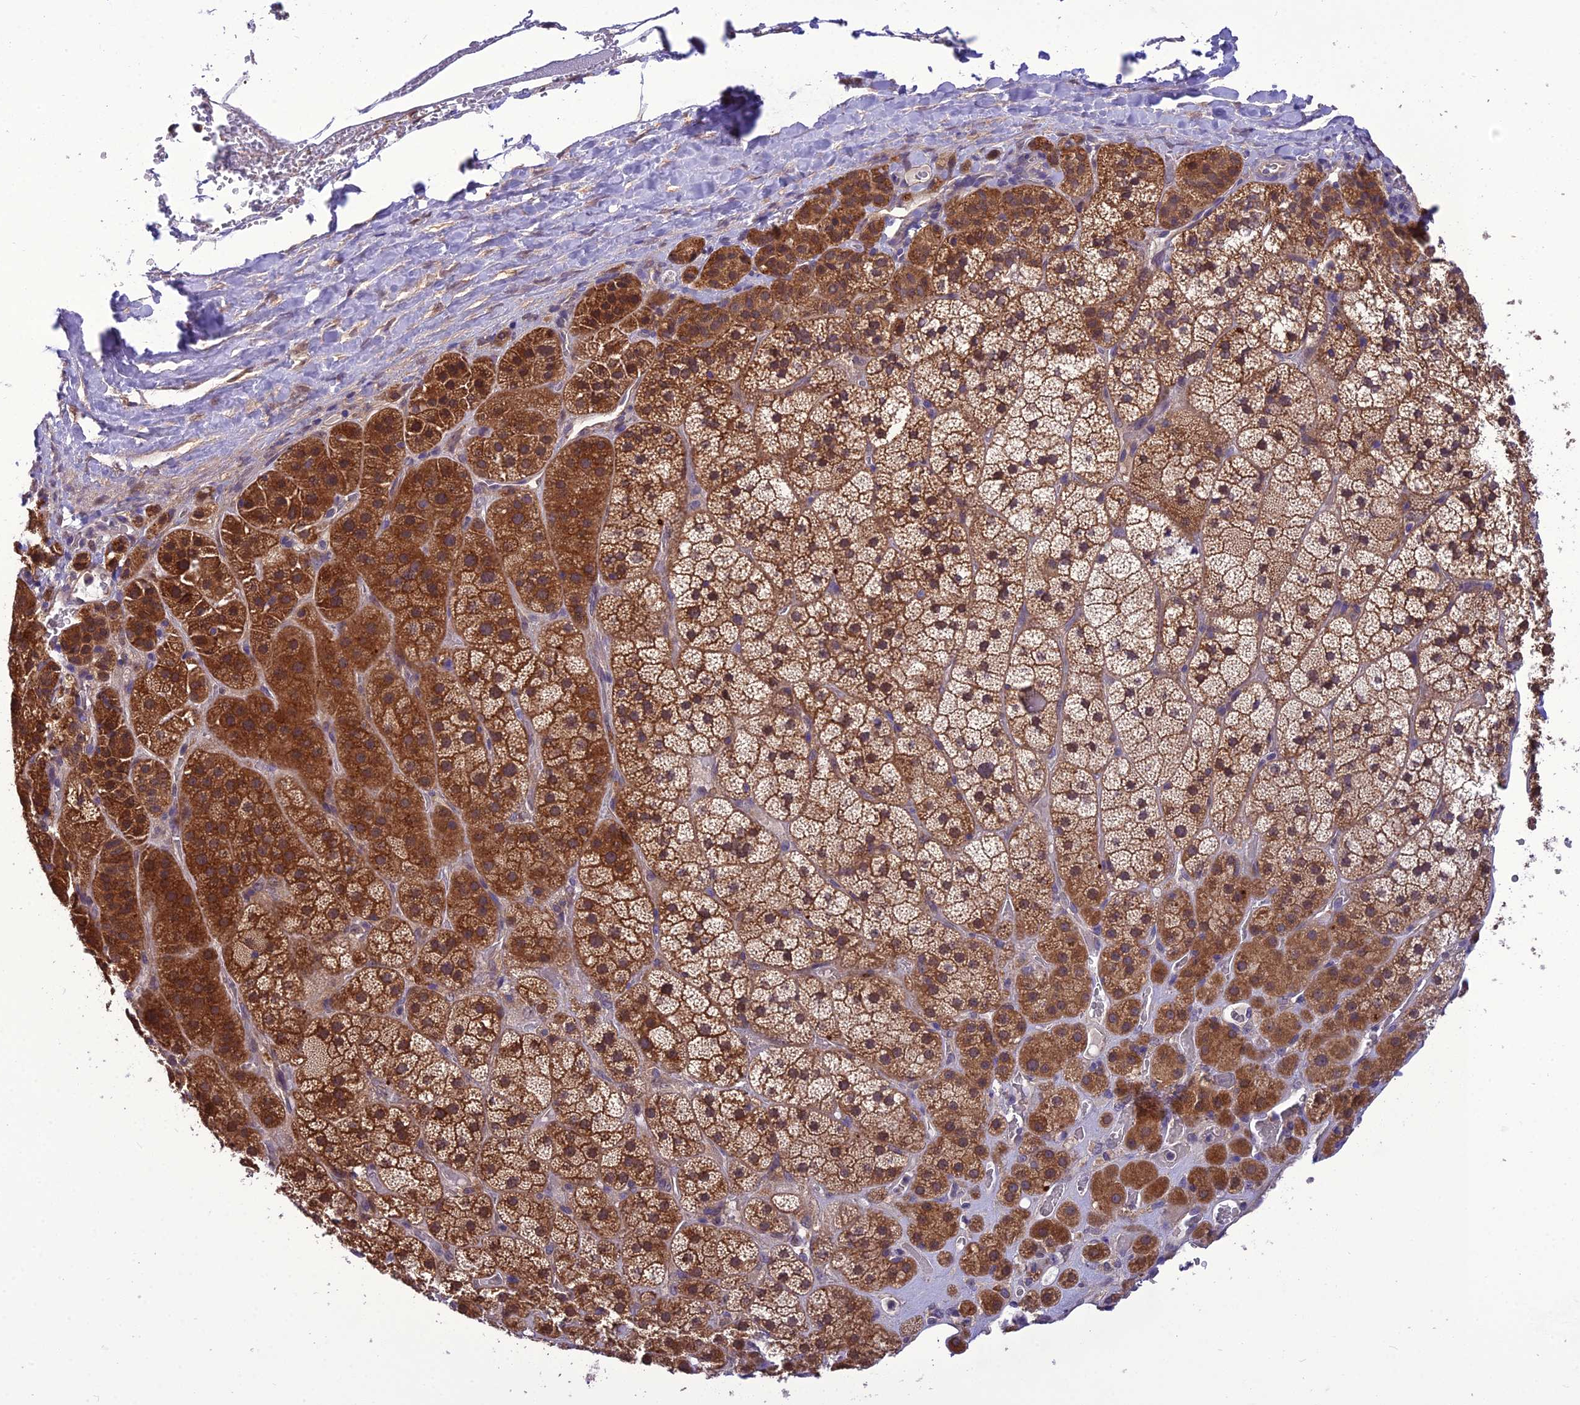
{"staining": {"intensity": "strong", "quantity": ">75%", "location": "cytoplasmic/membranous"}, "tissue": "adrenal gland", "cell_type": "Glandular cells", "image_type": "normal", "snomed": [{"axis": "morphology", "description": "Normal tissue, NOS"}, {"axis": "topography", "description": "Adrenal gland"}], "caption": "DAB immunohistochemical staining of normal adrenal gland exhibits strong cytoplasmic/membranous protein positivity in approximately >75% of glandular cells.", "gene": "BORCS6", "patient": {"sex": "male", "age": 57}}